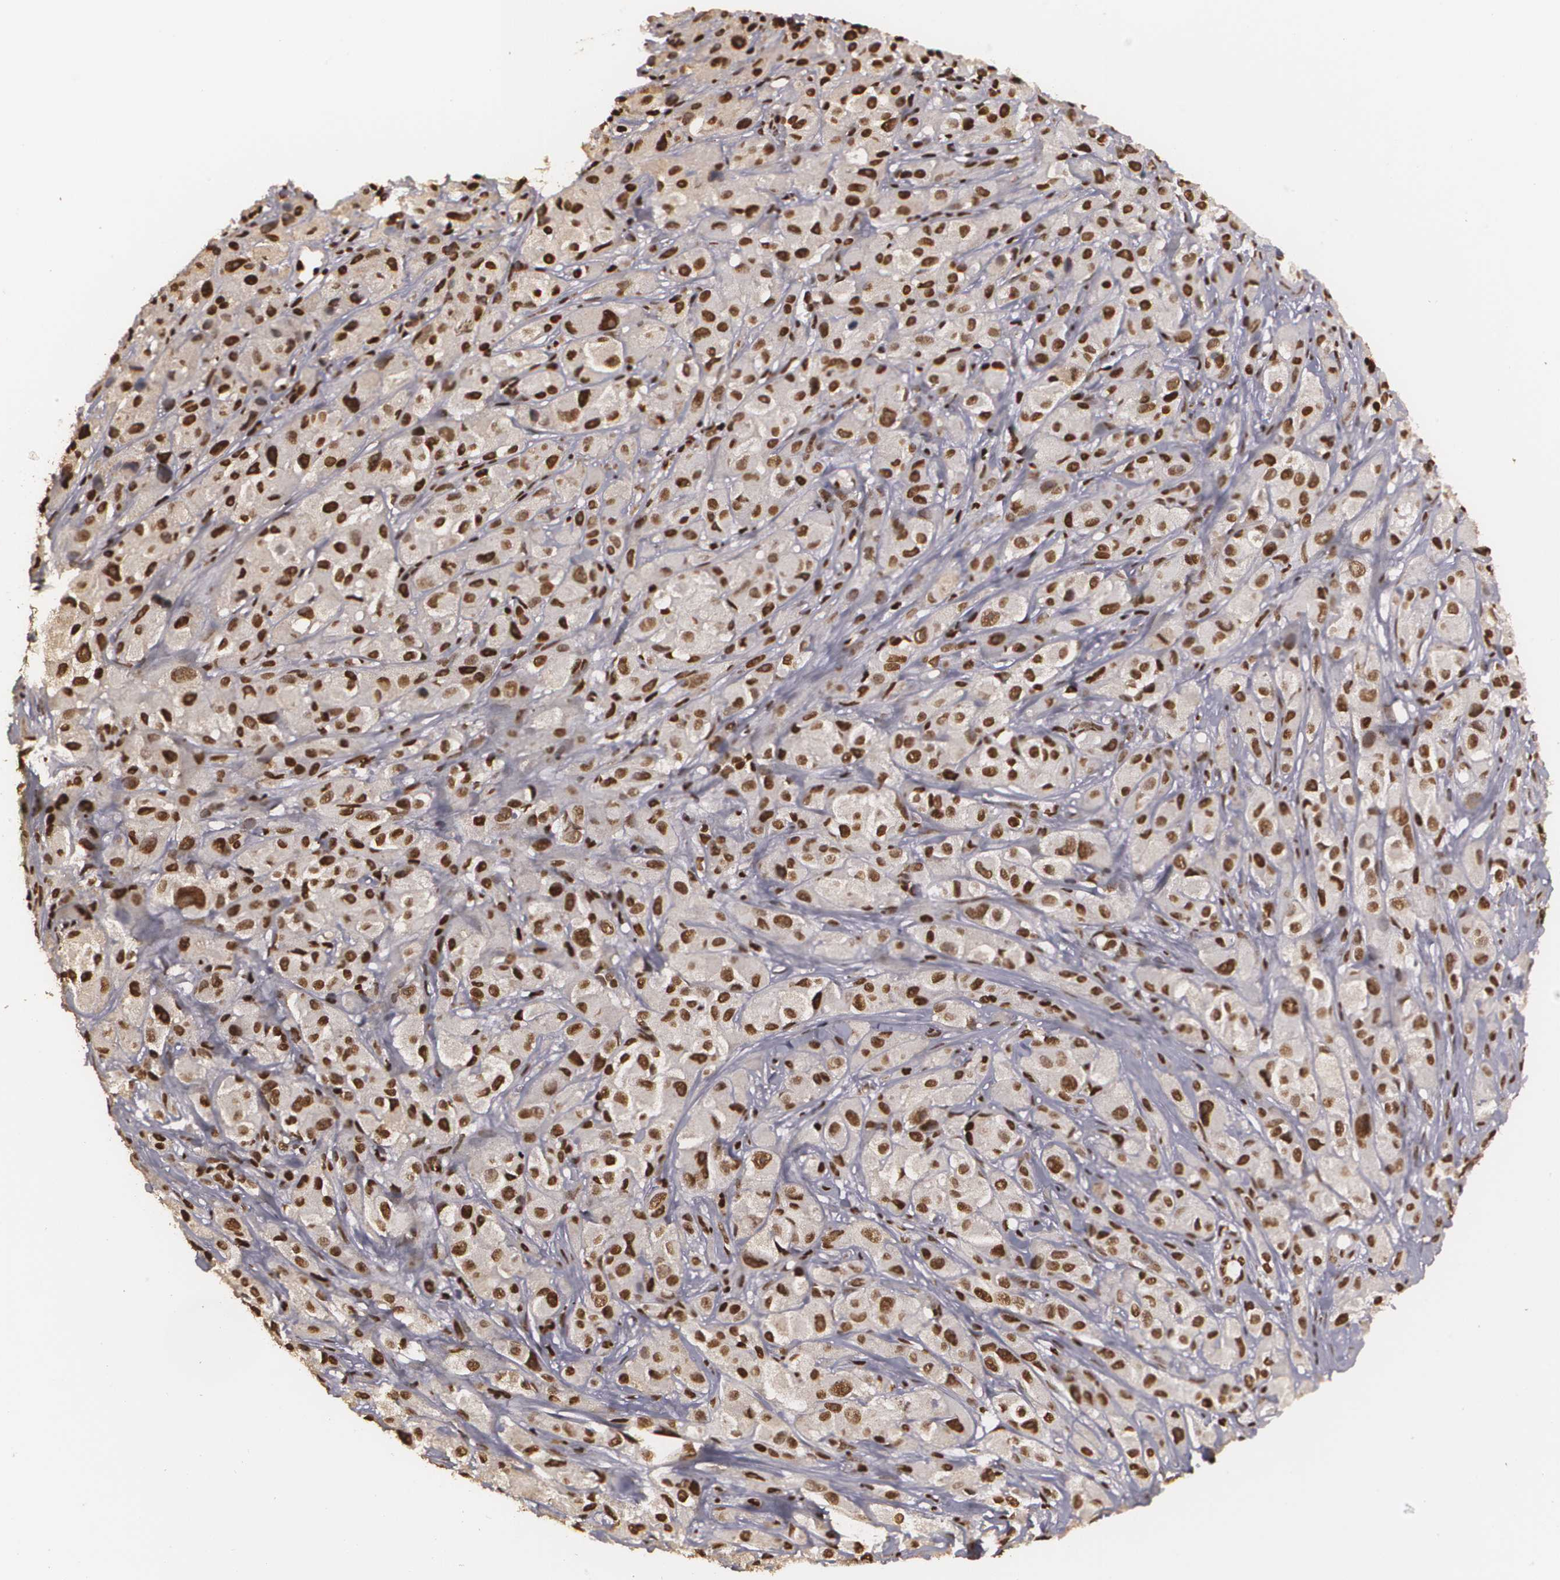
{"staining": {"intensity": "strong", "quantity": ">75%", "location": "nuclear"}, "tissue": "melanoma", "cell_type": "Tumor cells", "image_type": "cancer", "snomed": [{"axis": "morphology", "description": "Malignant melanoma, NOS"}, {"axis": "topography", "description": "Skin"}], "caption": "A brown stain shows strong nuclear positivity of a protein in human melanoma tumor cells. (brown staining indicates protein expression, while blue staining denotes nuclei).", "gene": "RCOR1", "patient": {"sex": "male", "age": 56}}